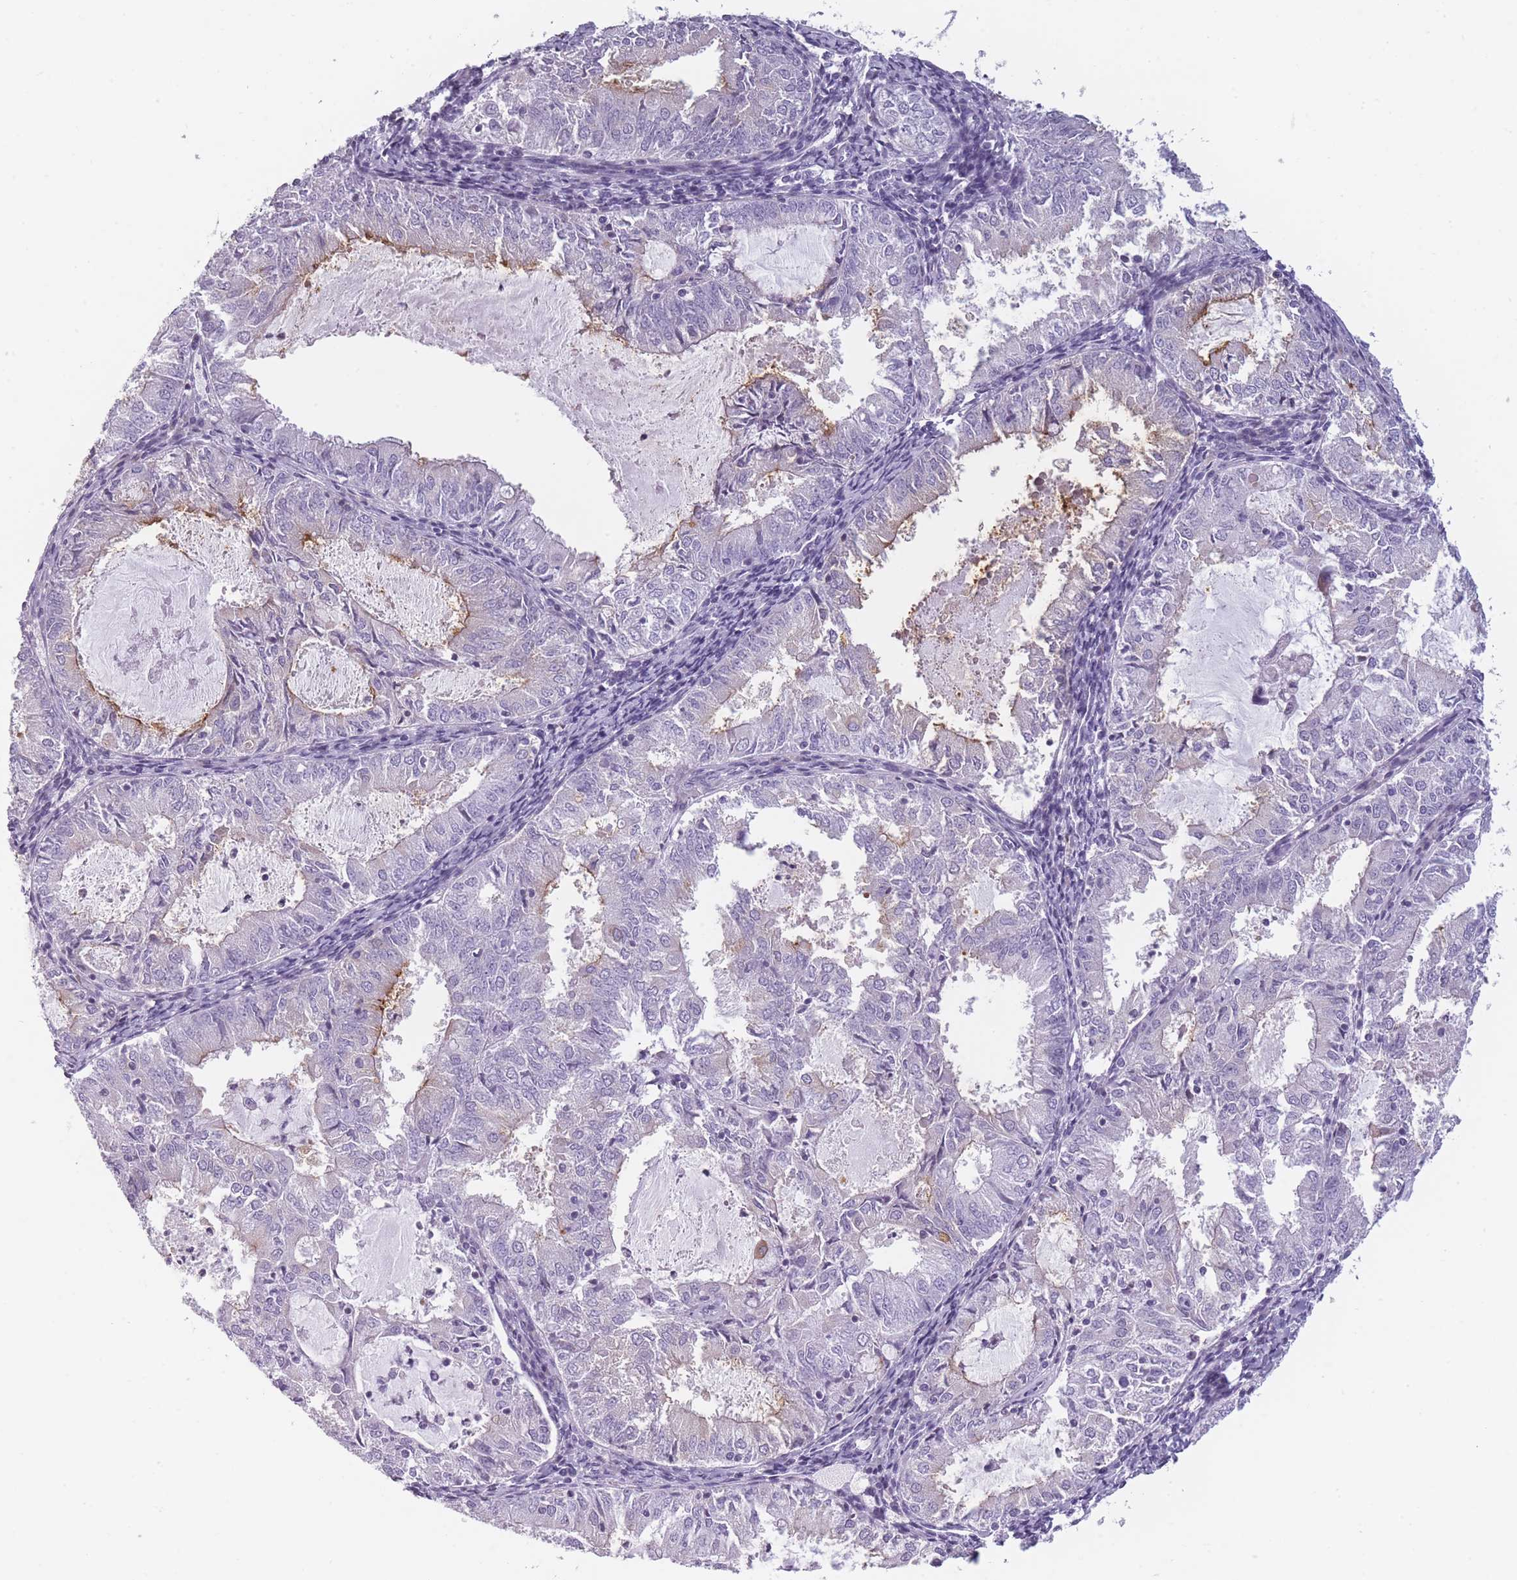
{"staining": {"intensity": "moderate", "quantity": "<25%", "location": "cytoplasmic/membranous"}, "tissue": "endometrial cancer", "cell_type": "Tumor cells", "image_type": "cancer", "snomed": [{"axis": "morphology", "description": "Adenocarcinoma, NOS"}, {"axis": "topography", "description": "Endometrium"}], "caption": "Moderate cytoplasmic/membranous expression is identified in approximately <25% of tumor cells in endometrial cancer.", "gene": "GGT1", "patient": {"sex": "female", "age": 57}}